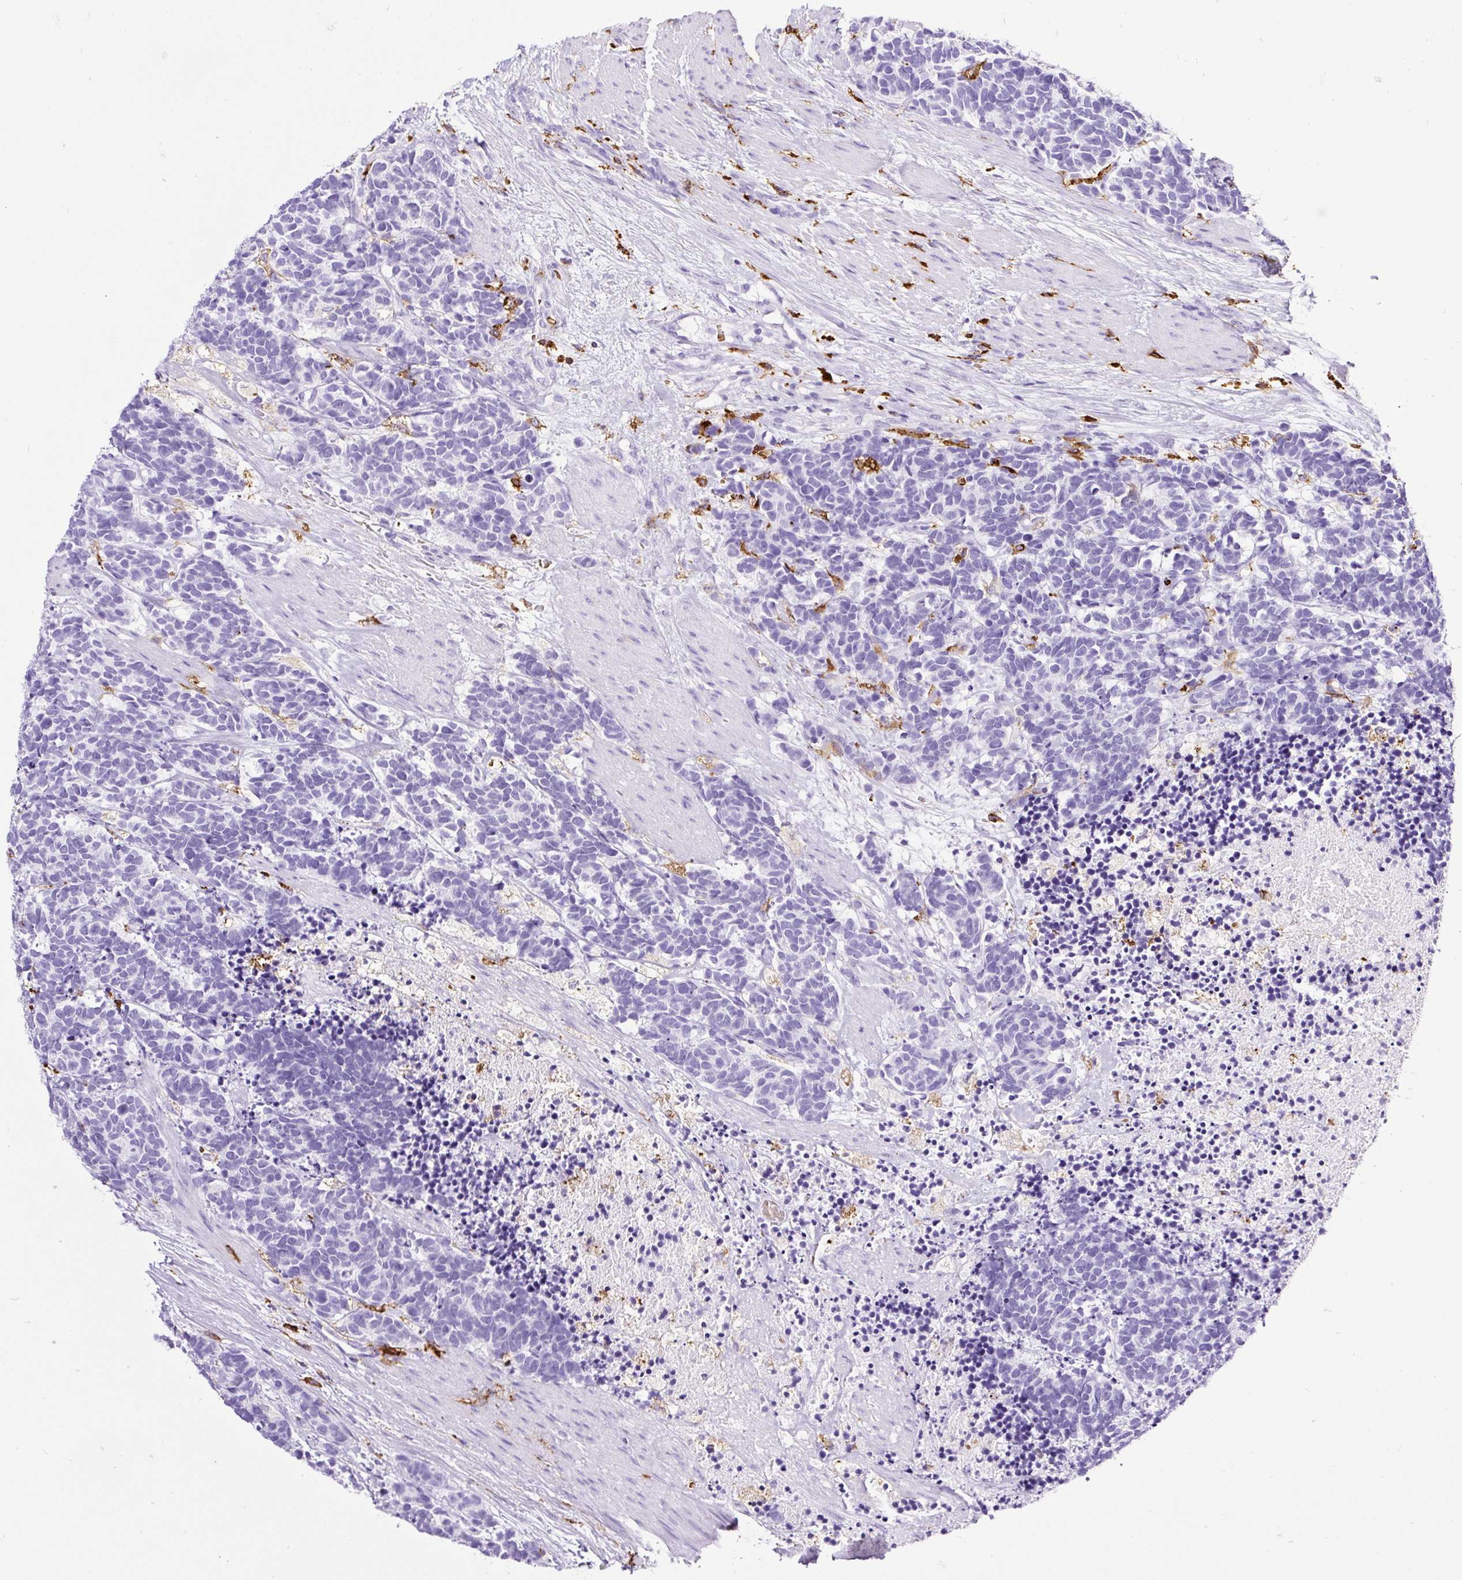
{"staining": {"intensity": "negative", "quantity": "none", "location": "none"}, "tissue": "carcinoid", "cell_type": "Tumor cells", "image_type": "cancer", "snomed": [{"axis": "morphology", "description": "Carcinoma, NOS"}, {"axis": "morphology", "description": "Carcinoid, malignant, NOS"}, {"axis": "topography", "description": "Prostate"}], "caption": "Immunohistochemical staining of carcinoid (malignant) displays no significant staining in tumor cells.", "gene": "HLA-DRA", "patient": {"sex": "male", "age": 57}}